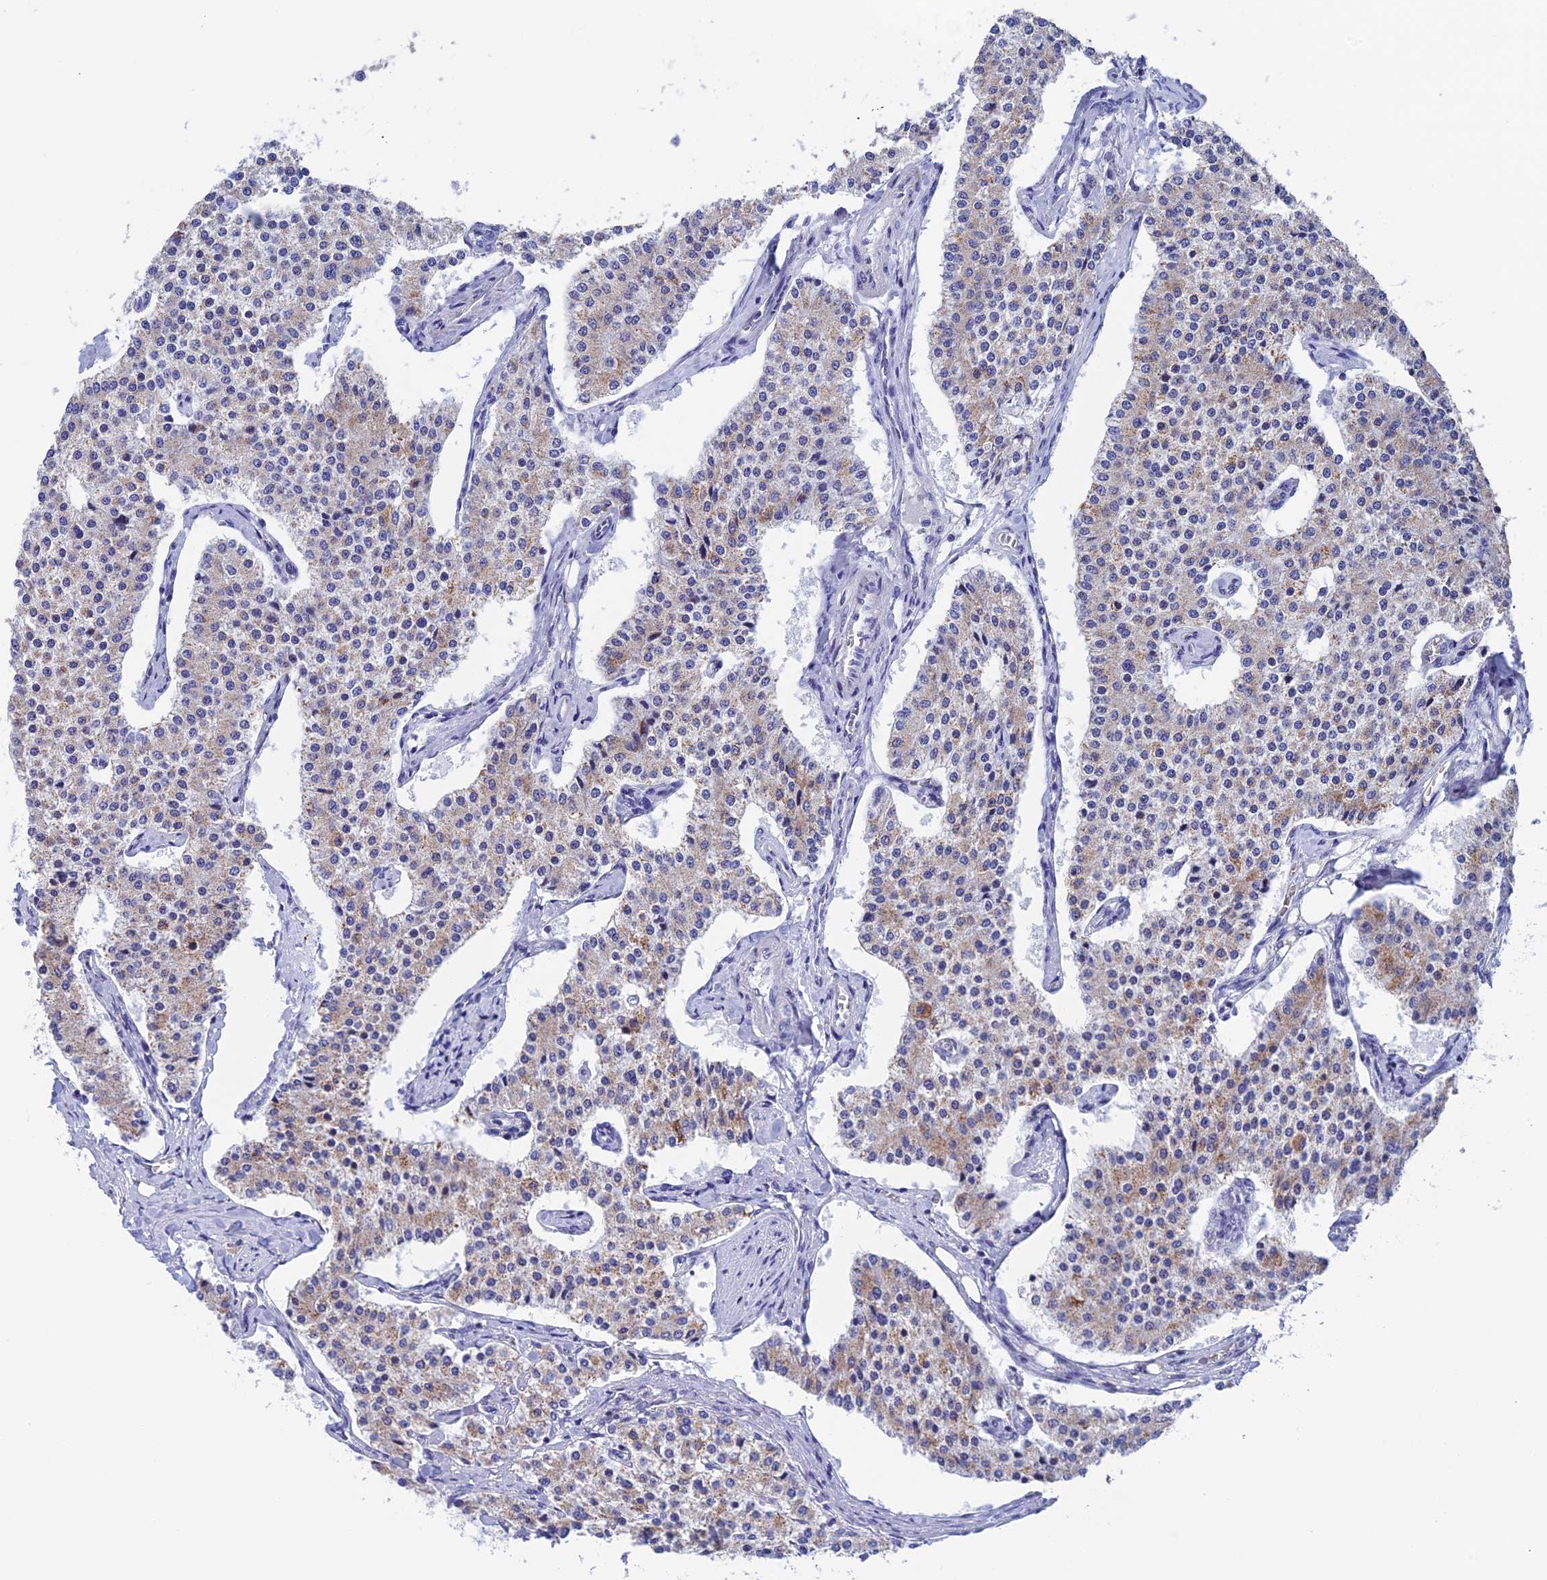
{"staining": {"intensity": "moderate", "quantity": "<25%", "location": "cytoplasmic/membranous"}, "tissue": "carcinoid", "cell_type": "Tumor cells", "image_type": "cancer", "snomed": [{"axis": "morphology", "description": "Carcinoid, malignant, NOS"}, {"axis": "topography", "description": "Colon"}], "caption": "Protein expression analysis of human carcinoid (malignant) reveals moderate cytoplasmic/membranous positivity in about <25% of tumor cells.", "gene": "NXPE4", "patient": {"sex": "female", "age": 52}}